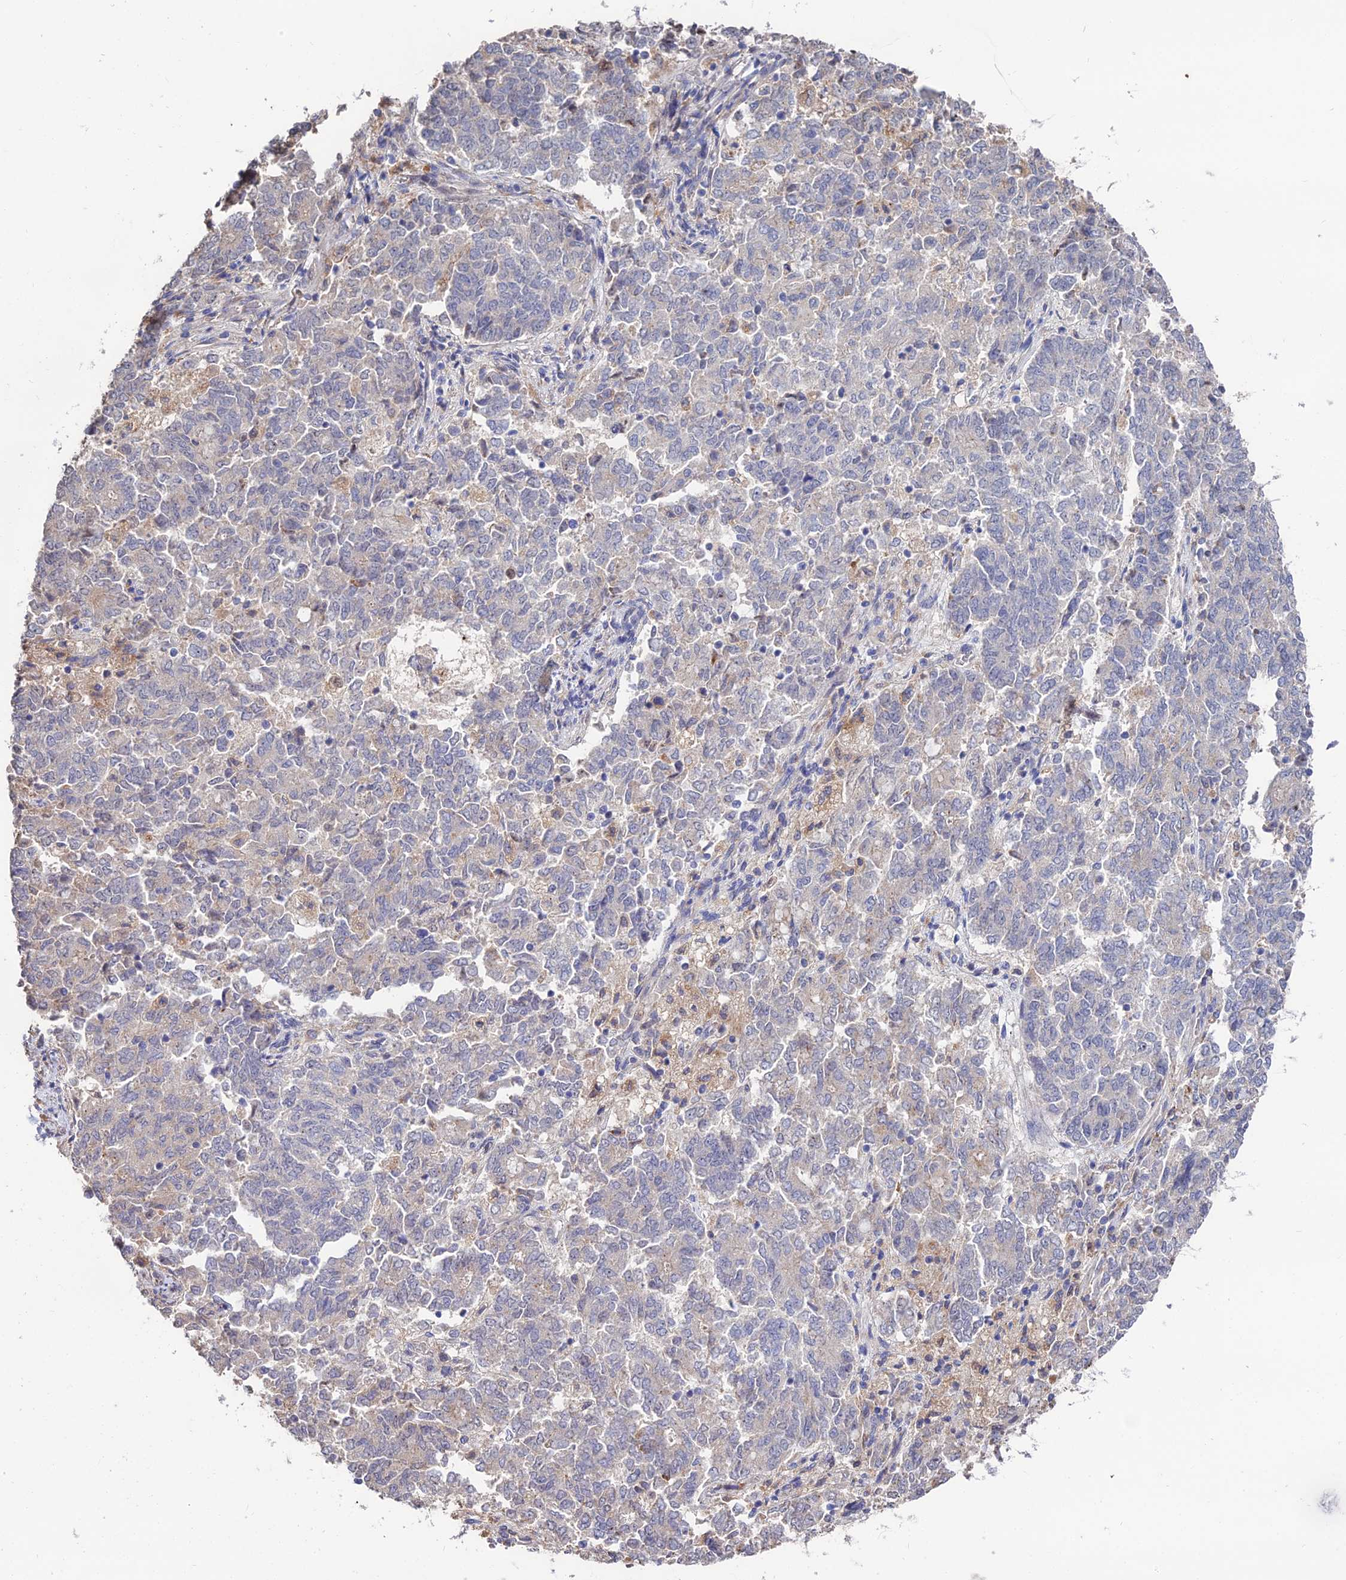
{"staining": {"intensity": "negative", "quantity": "none", "location": "none"}, "tissue": "endometrial cancer", "cell_type": "Tumor cells", "image_type": "cancer", "snomed": [{"axis": "morphology", "description": "Adenocarcinoma, NOS"}, {"axis": "topography", "description": "Endometrium"}], "caption": "Immunohistochemistry micrograph of neoplastic tissue: adenocarcinoma (endometrial) stained with DAB (3,3'-diaminobenzidine) exhibits no significant protein positivity in tumor cells. (Stains: DAB (3,3'-diaminobenzidine) immunohistochemistry (IHC) with hematoxylin counter stain, Microscopy: brightfield microscopy at high magnification).", "gene": "ACTR5", "patient": {"sex": "female", "age": 80}}